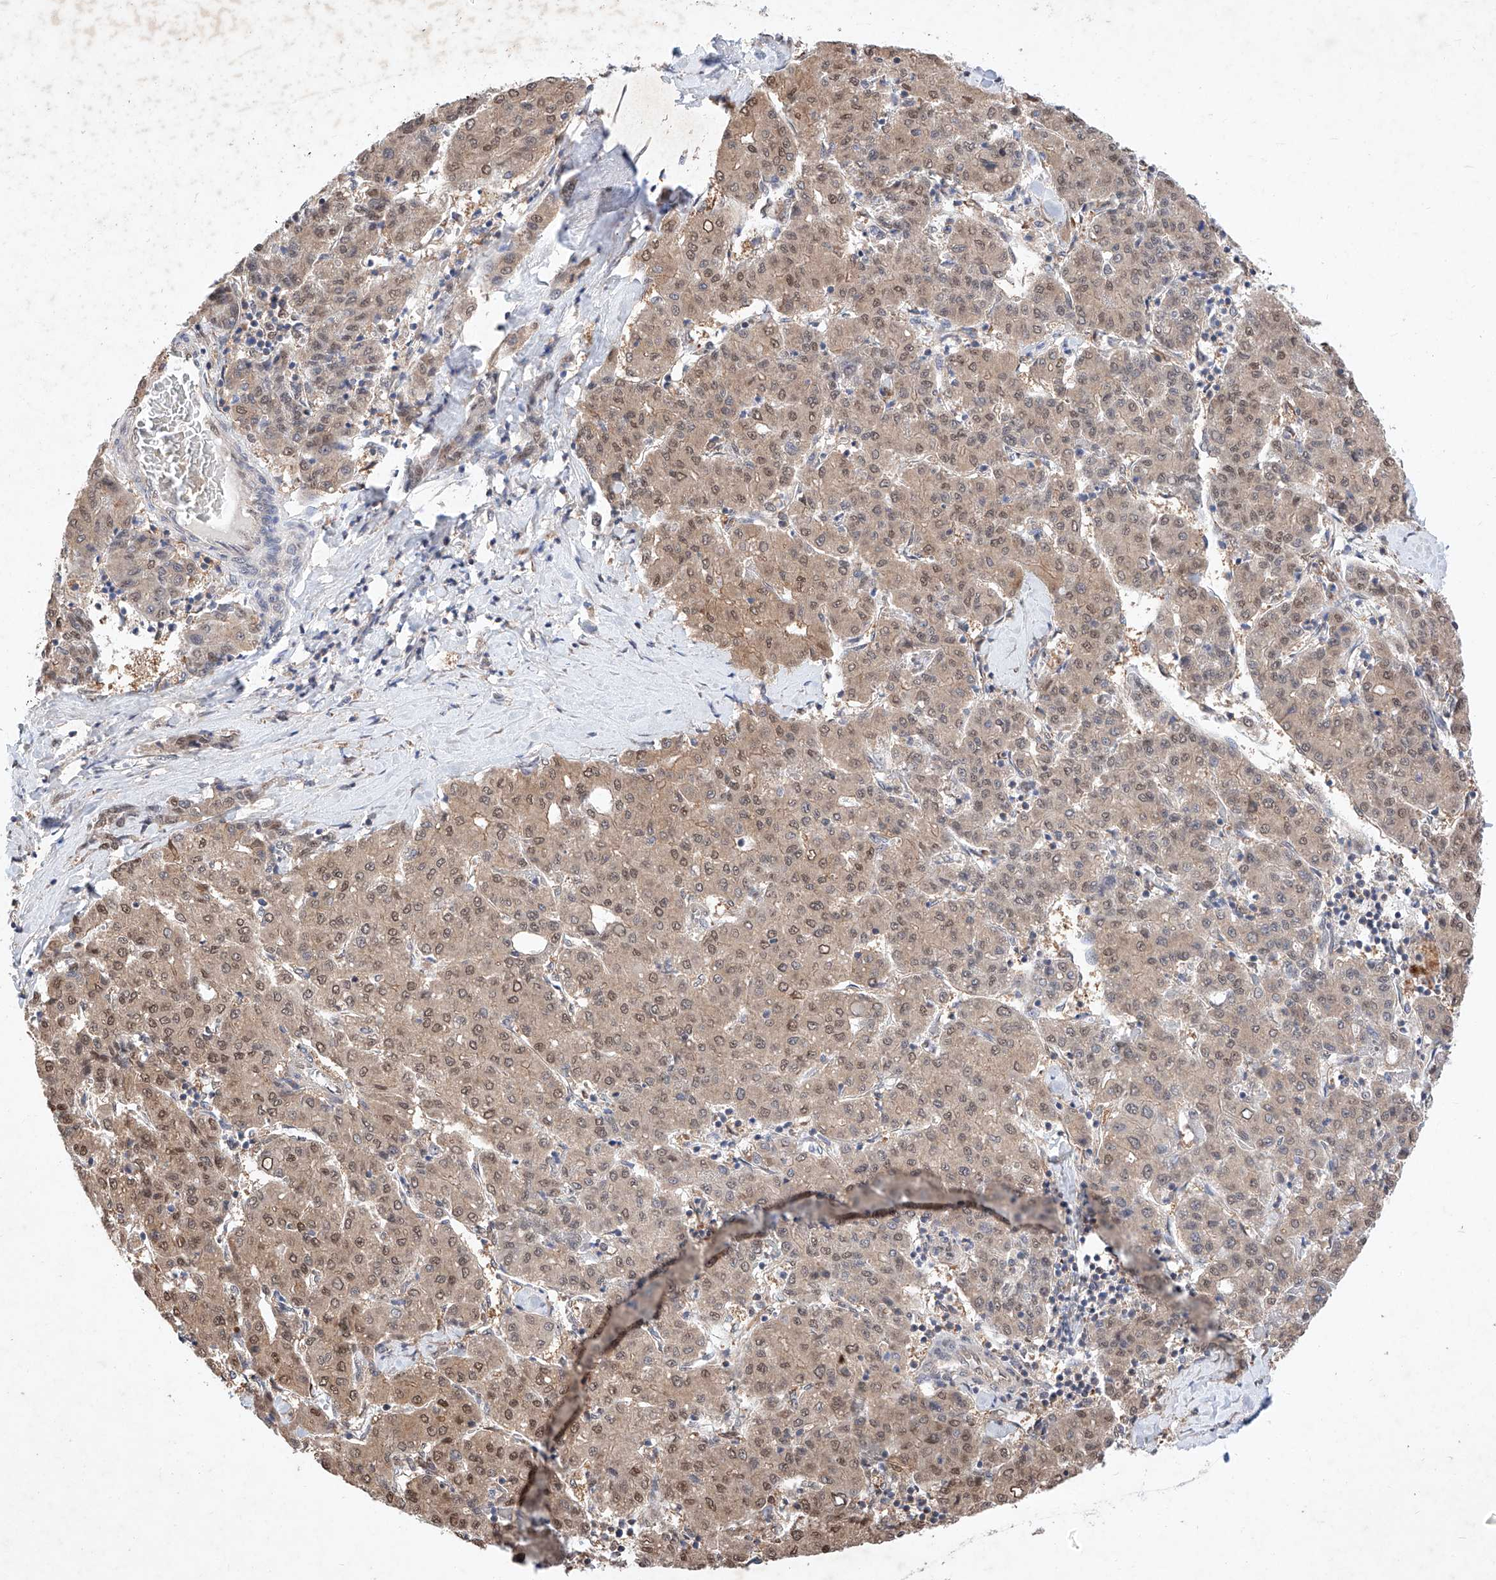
{"staining": {"intensity": "moderate", "quantity": ">75%", "location": "cytoplasmic/membranous,nuclear"}, "tissue": "liver cancer", "cell_type": "Tumor cells", "image_type": "cancer", "snomed": [{"axis": "morphology", "description": "Carcinoma, Hepatocellular, NOS"}, {"axis": "topography", "description": "Liver"}], "caption": "Immunohistochemical staining of liver hepatocellular carcinoma reveals moderate cytoplasmic/membranous and nuclear protein expression in approximately >75% of tumor cells.", "gene": "ZSCAN4", "patient": {"sex": "male", "age": 65}}